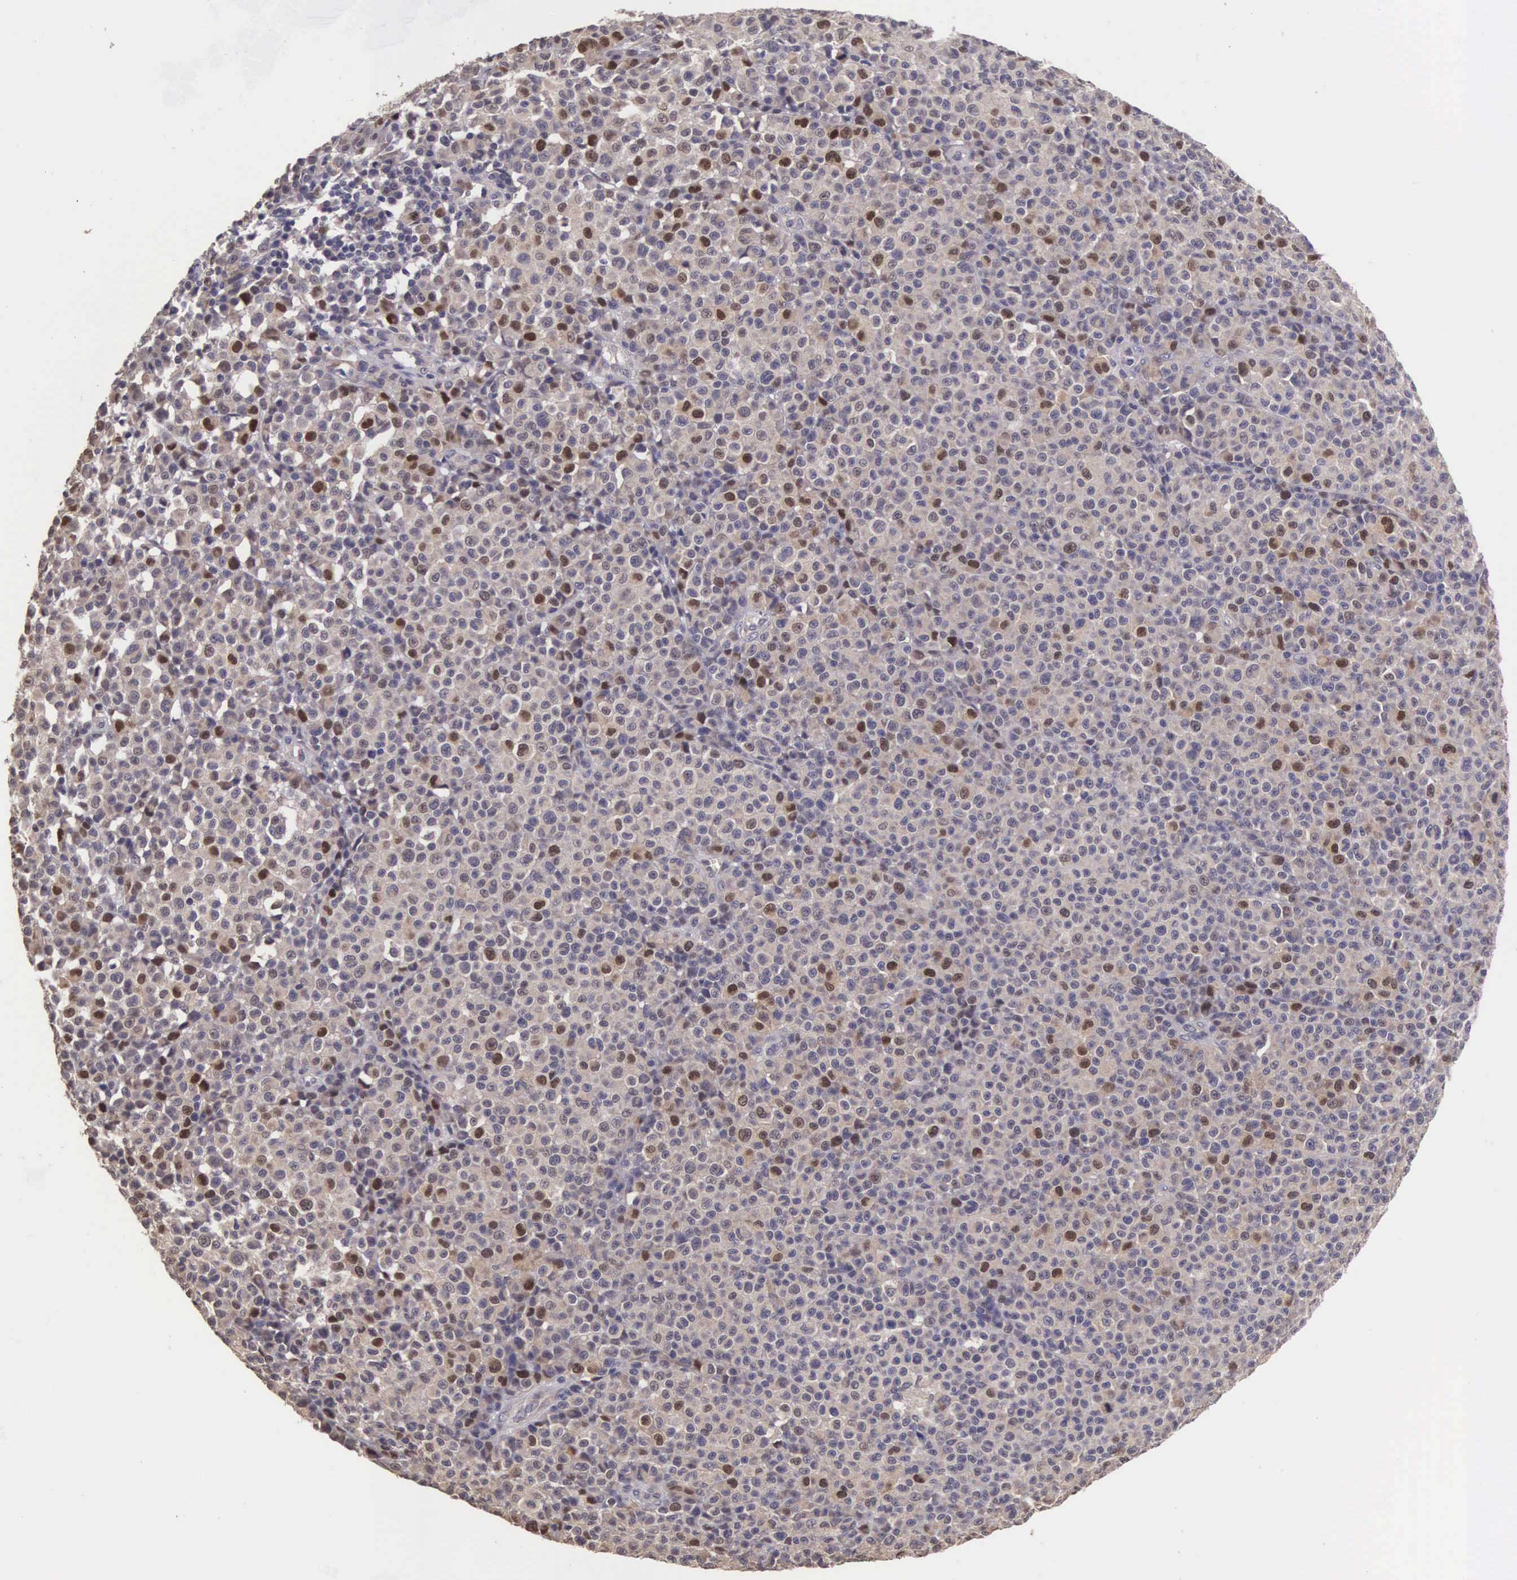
{"staining": {"intensity": "moderate", "quantity": "25%-75%", "location": "cytoplasmic/membranous,nuclear"}, "tissue": "melanoma", "cell_type": "Tumor cells", "image_type": "cancer", "snomed": [{"axis": "morphology", "description": "Malignant melanoma, Metastatic site"}, {"axis": "topography", "description": "Skin"}], "caption": "IHC of human melanoma exhibits medium levels of moderate cytoplasmic/membranous and nuclear positivity in approximately 25%-75% of tumor cells. Using DAB (3,3'-diaminobenzidine) (brown) and hematoxylin (blue) stains, captured at high magnification using brightfield microscopy.", "gene": "CDC45", "patient": {"sex": "male", "age": 32}}